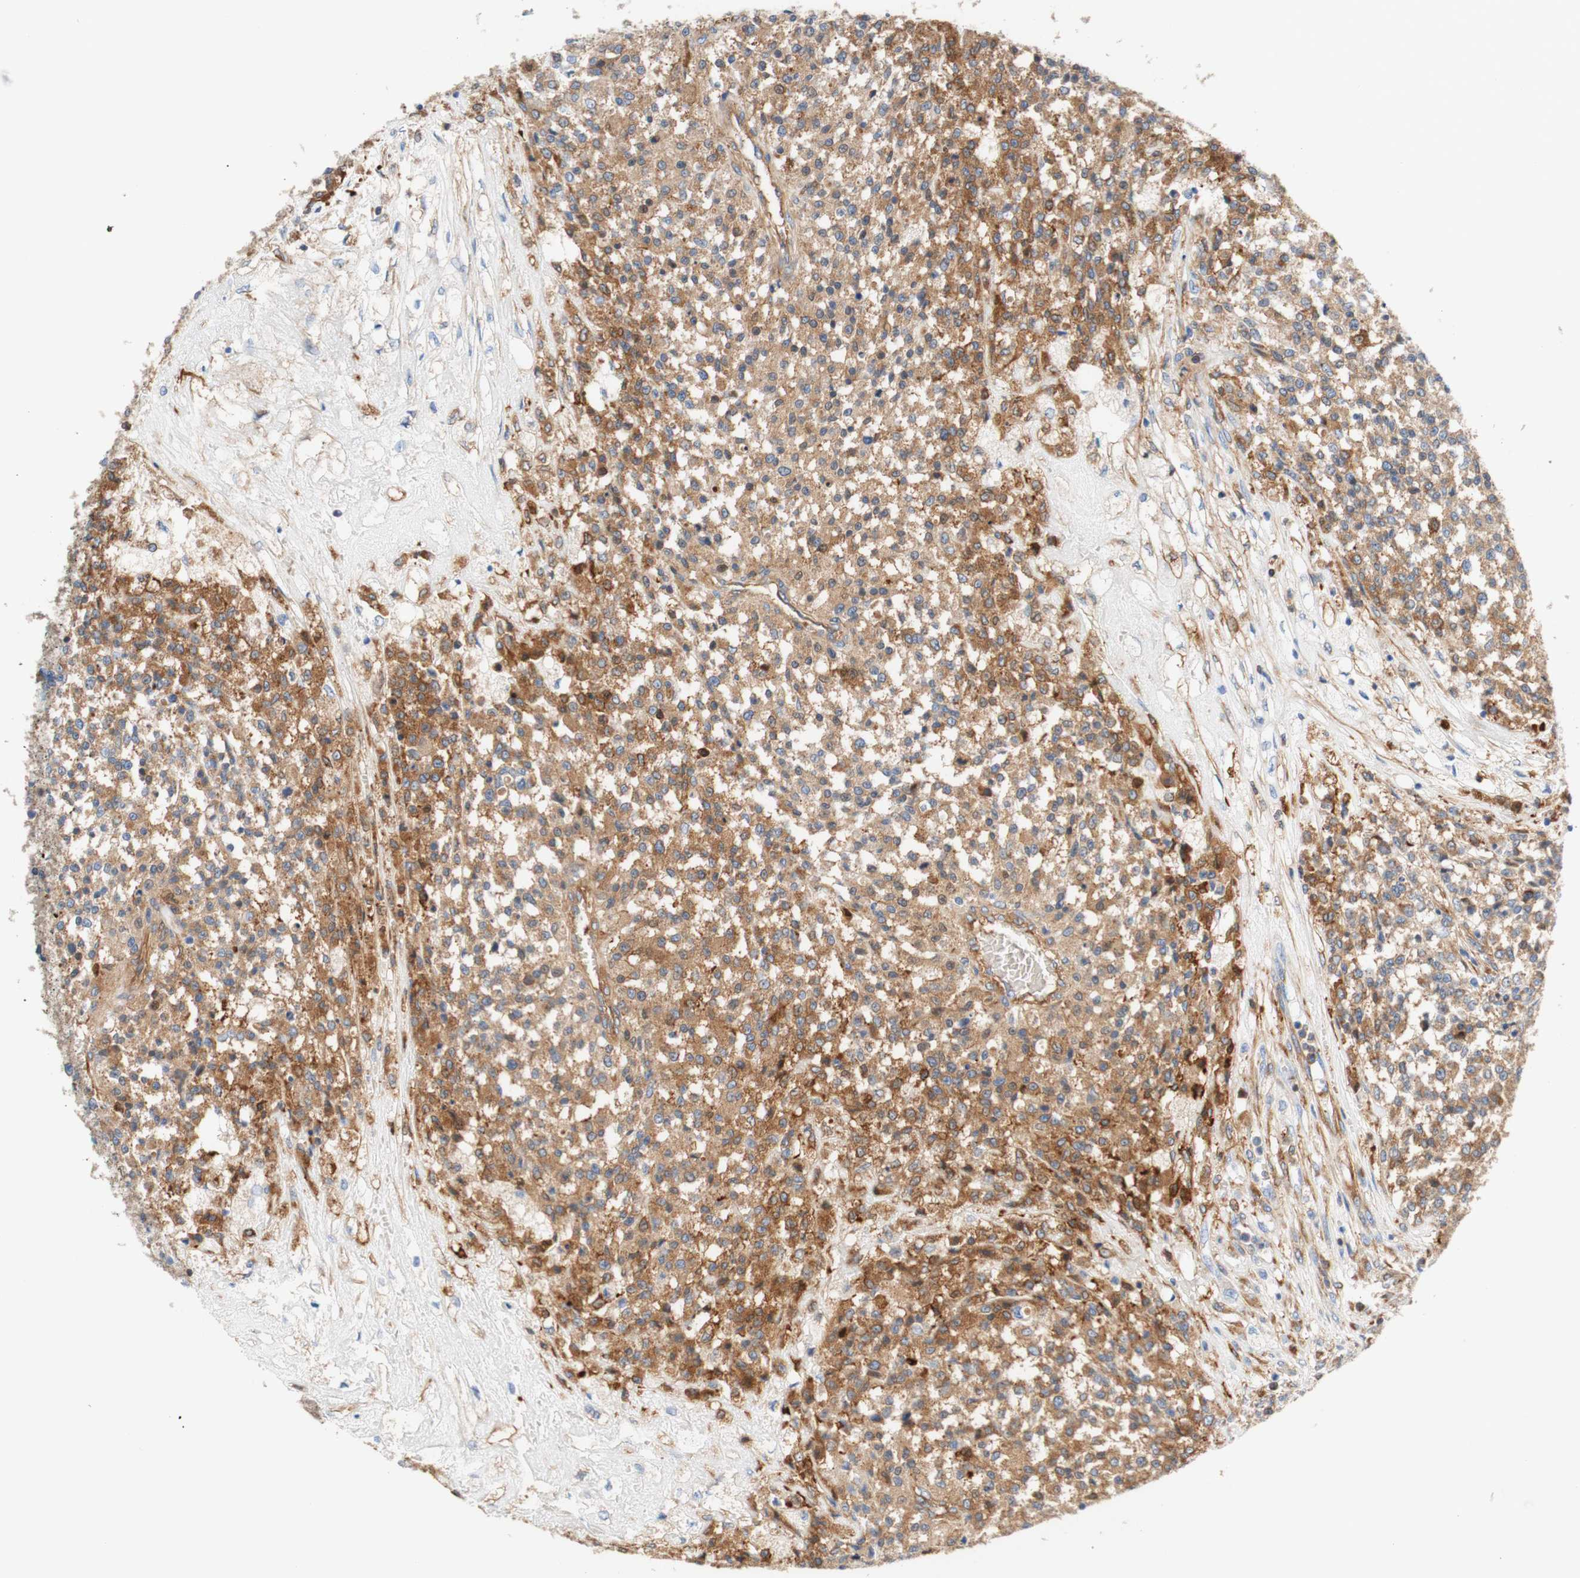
{"staining": {"intensity": "moderate", "quantity": "25%-75%", "location": "cytoplasmic/membranous"}, "tissue": "testis cancer", "cell_type": "Tumor cells", "image_type": "cancer", "snomed": [{"axis": "morphology", "description": "Seminoma, NOS"}, {"axis": "topography", "description": "Testis"}], "caption": "IHC (DAB (3,3'-diaminobenzidine)) staining of human testis seminoma shows moderate cytoplasmic/membranous protein expression in about 25%-75% of tumor cells. The staining was performed using DAB to visualize the protein expression in brown, while the nuclei were stained in blue with hematoxylin (Magnification: 20x).", "gene": "STOM", "patient": {"sex": "male", "age": 59}}